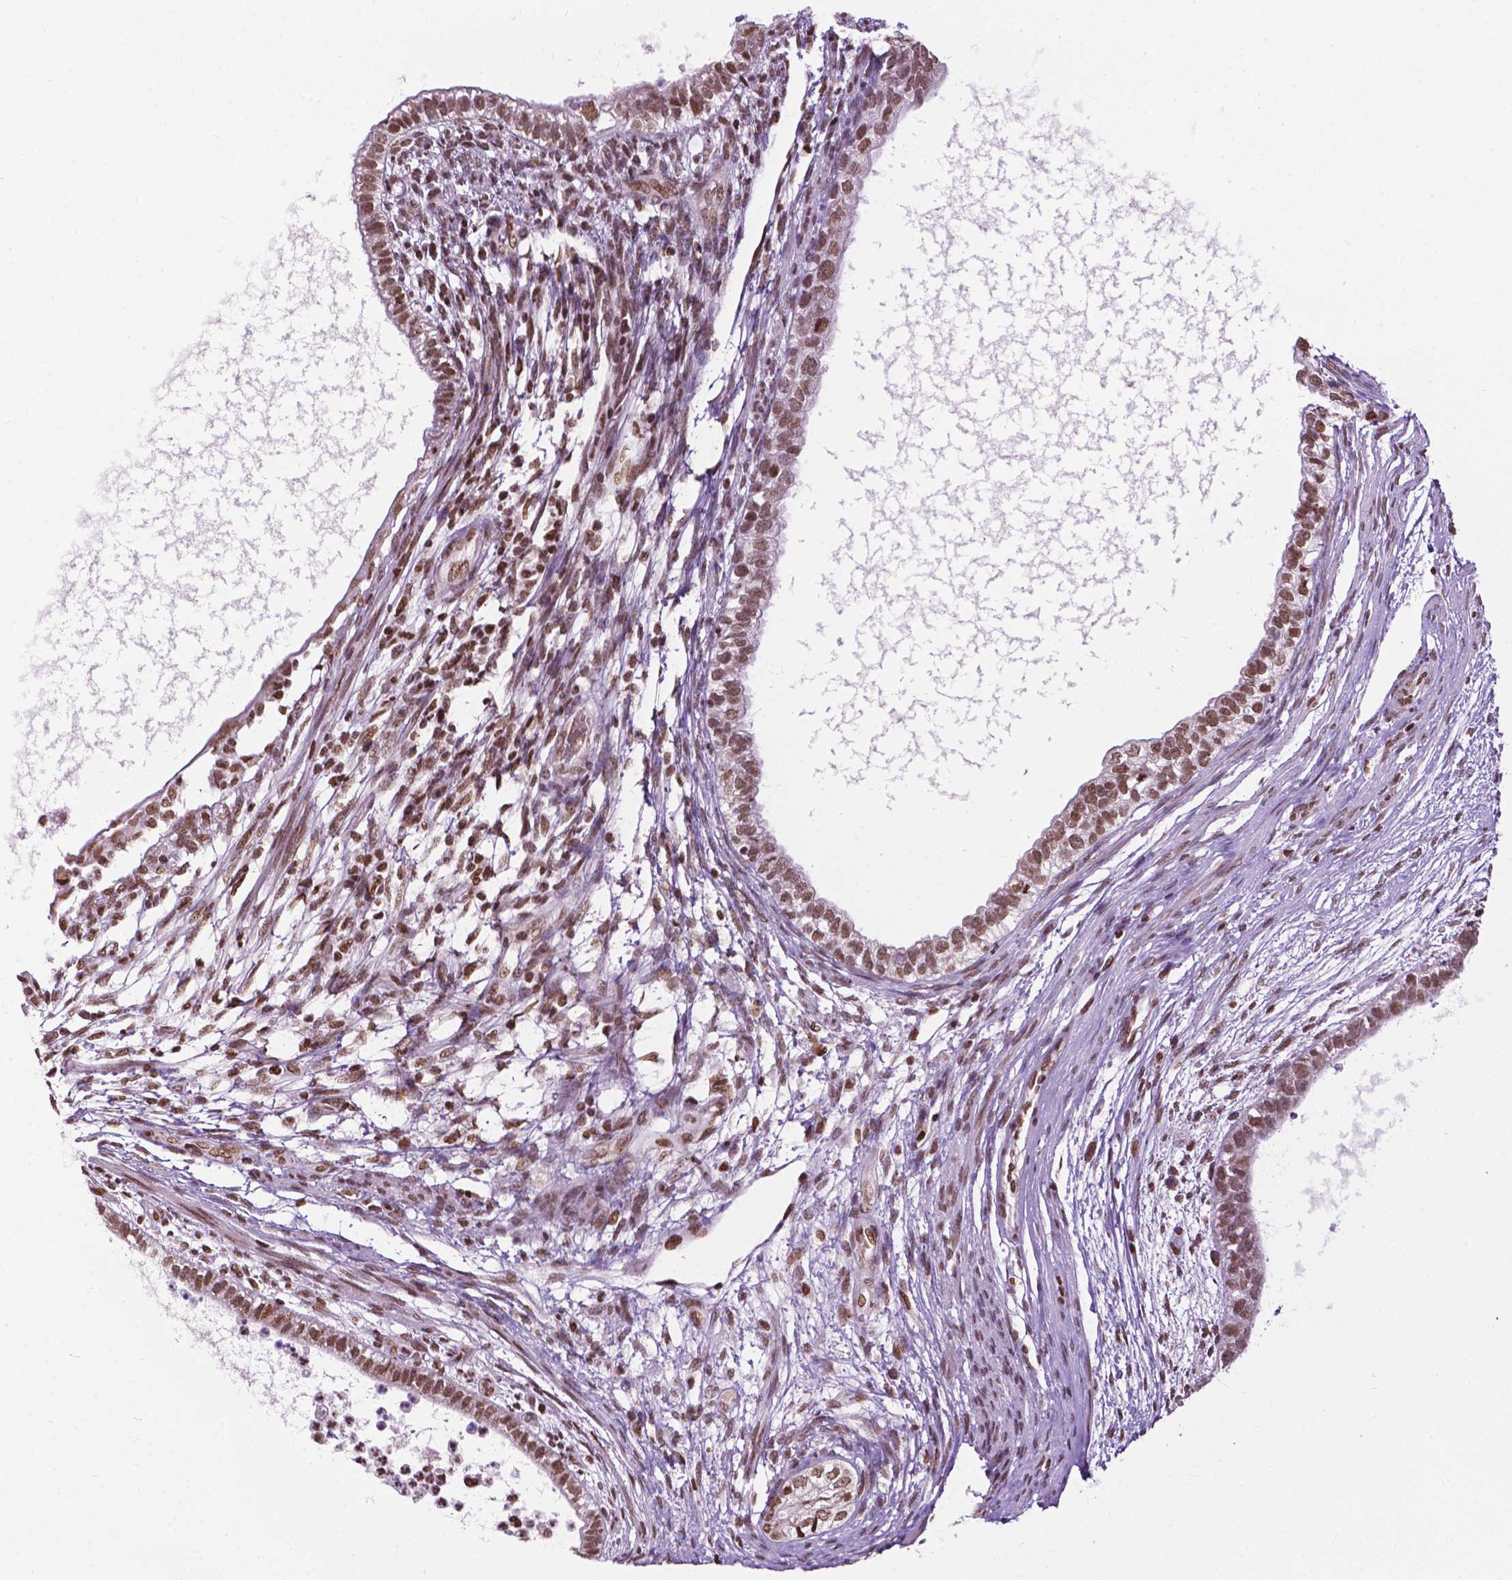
{"staining": {"intensity": "moderate", "quantity": ">75%", "location": "nuclear"}, "tissue": "testis cancer", "cell_type": "Tumor cells", "image_type": "cancer", "snomed": [{"axis": "morphology", "description": "Carcinoma, Embryonal, NOS"}, {"axis": "topography", "description": "Testis"}], "caption": "Immunohistochemical staining of human testis embryonal carcinoma demonstrates medium levels of moderate nuclear protein expression in approximately >75% of tumor cells. (DAB IHC, brown staining for protein, blue staining for nuclei).", "gene": "COL23A1", "patient": {"sex": "male", "age": 26}}